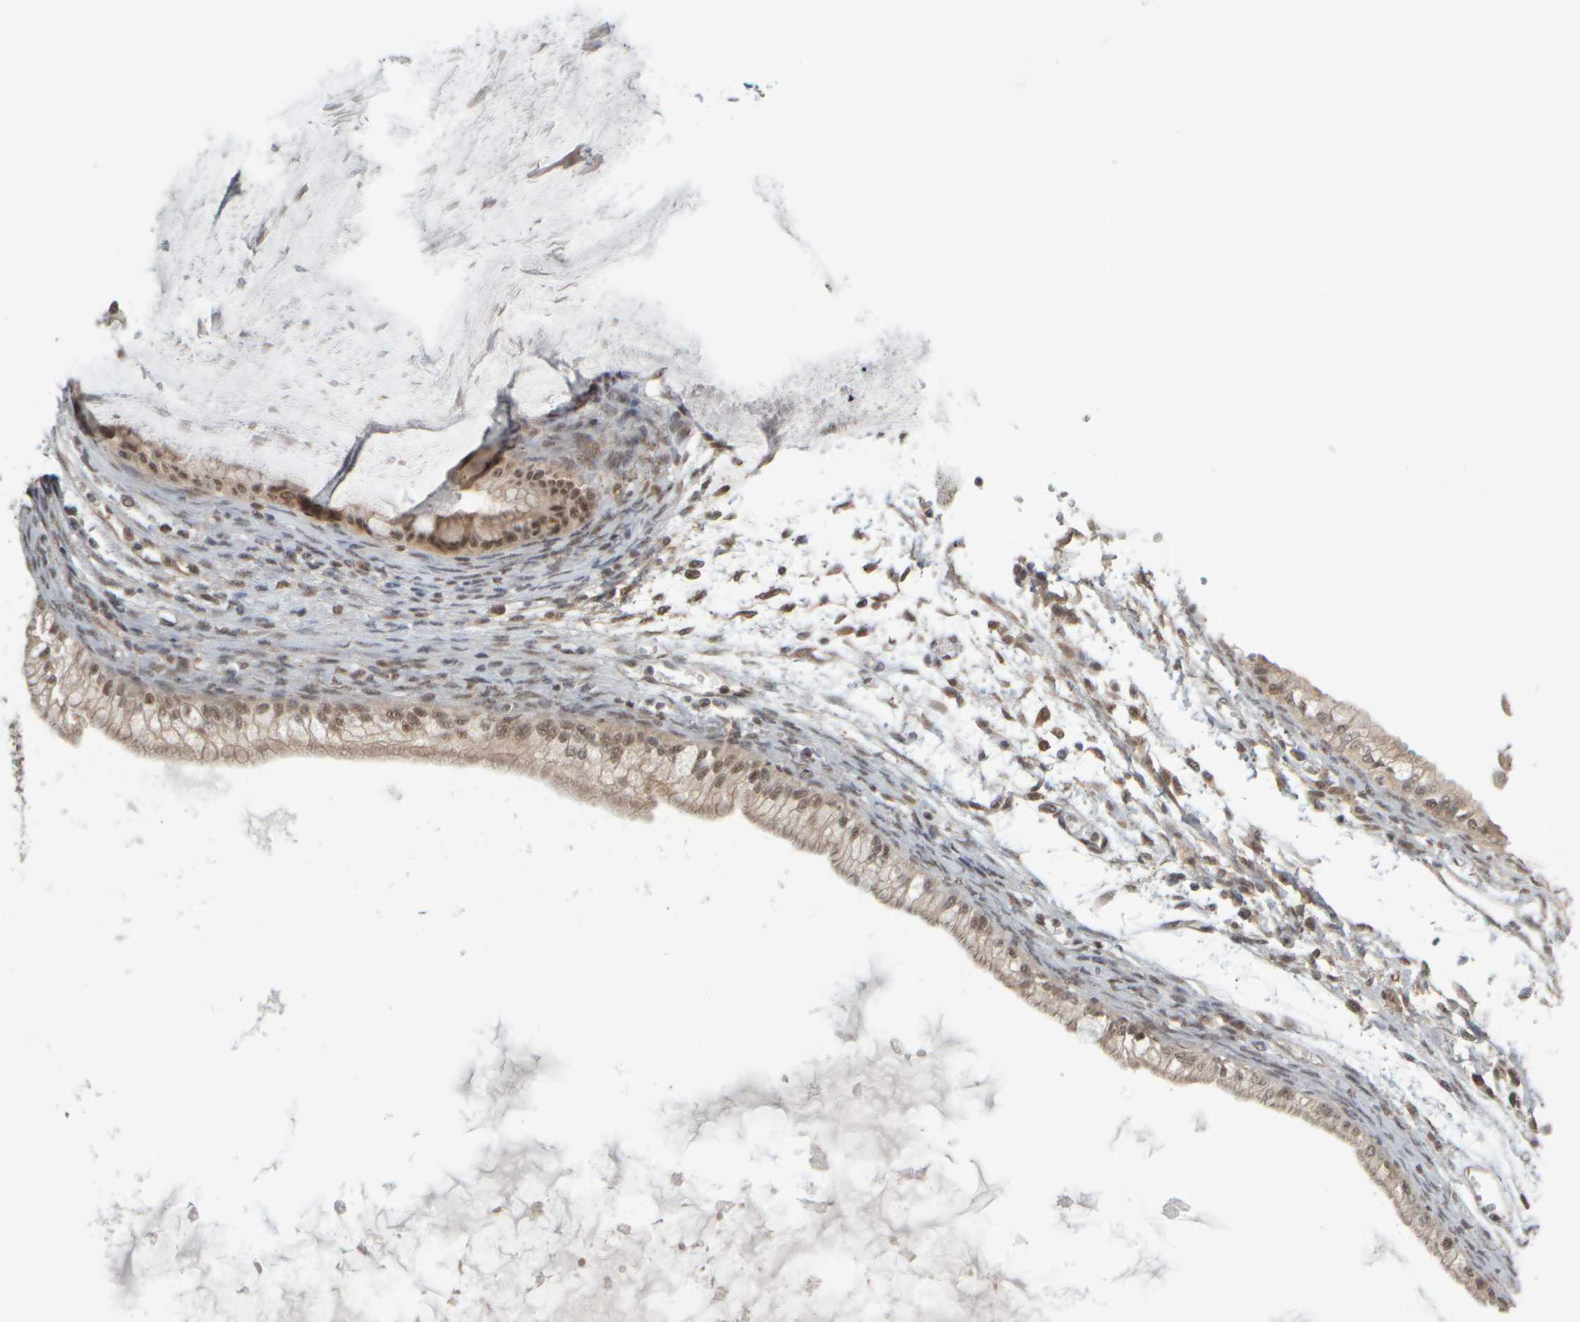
{"staining": {"intensity": "weak", "quantity": "25%-75%", "location": "nuclear"}, "tissue": "ovarian cancer", "cell_type": "Tumor cells", "image_type": "cancer", "snomed": [{"axis": "morphology", "description": "Cystadenocarcinoma, mucinous, NOS"}, {"axis": "topography", "description": "Ovary"}], "caption": "A high-resolution histopathology image shows immunohistochemistry staining of ovarian cancer, which demonstrates weak nuclear positivity in about 25%-75% of tumor cells.", "gene": "SYNRG", "patient": {"sex": "female", "age": 57}}